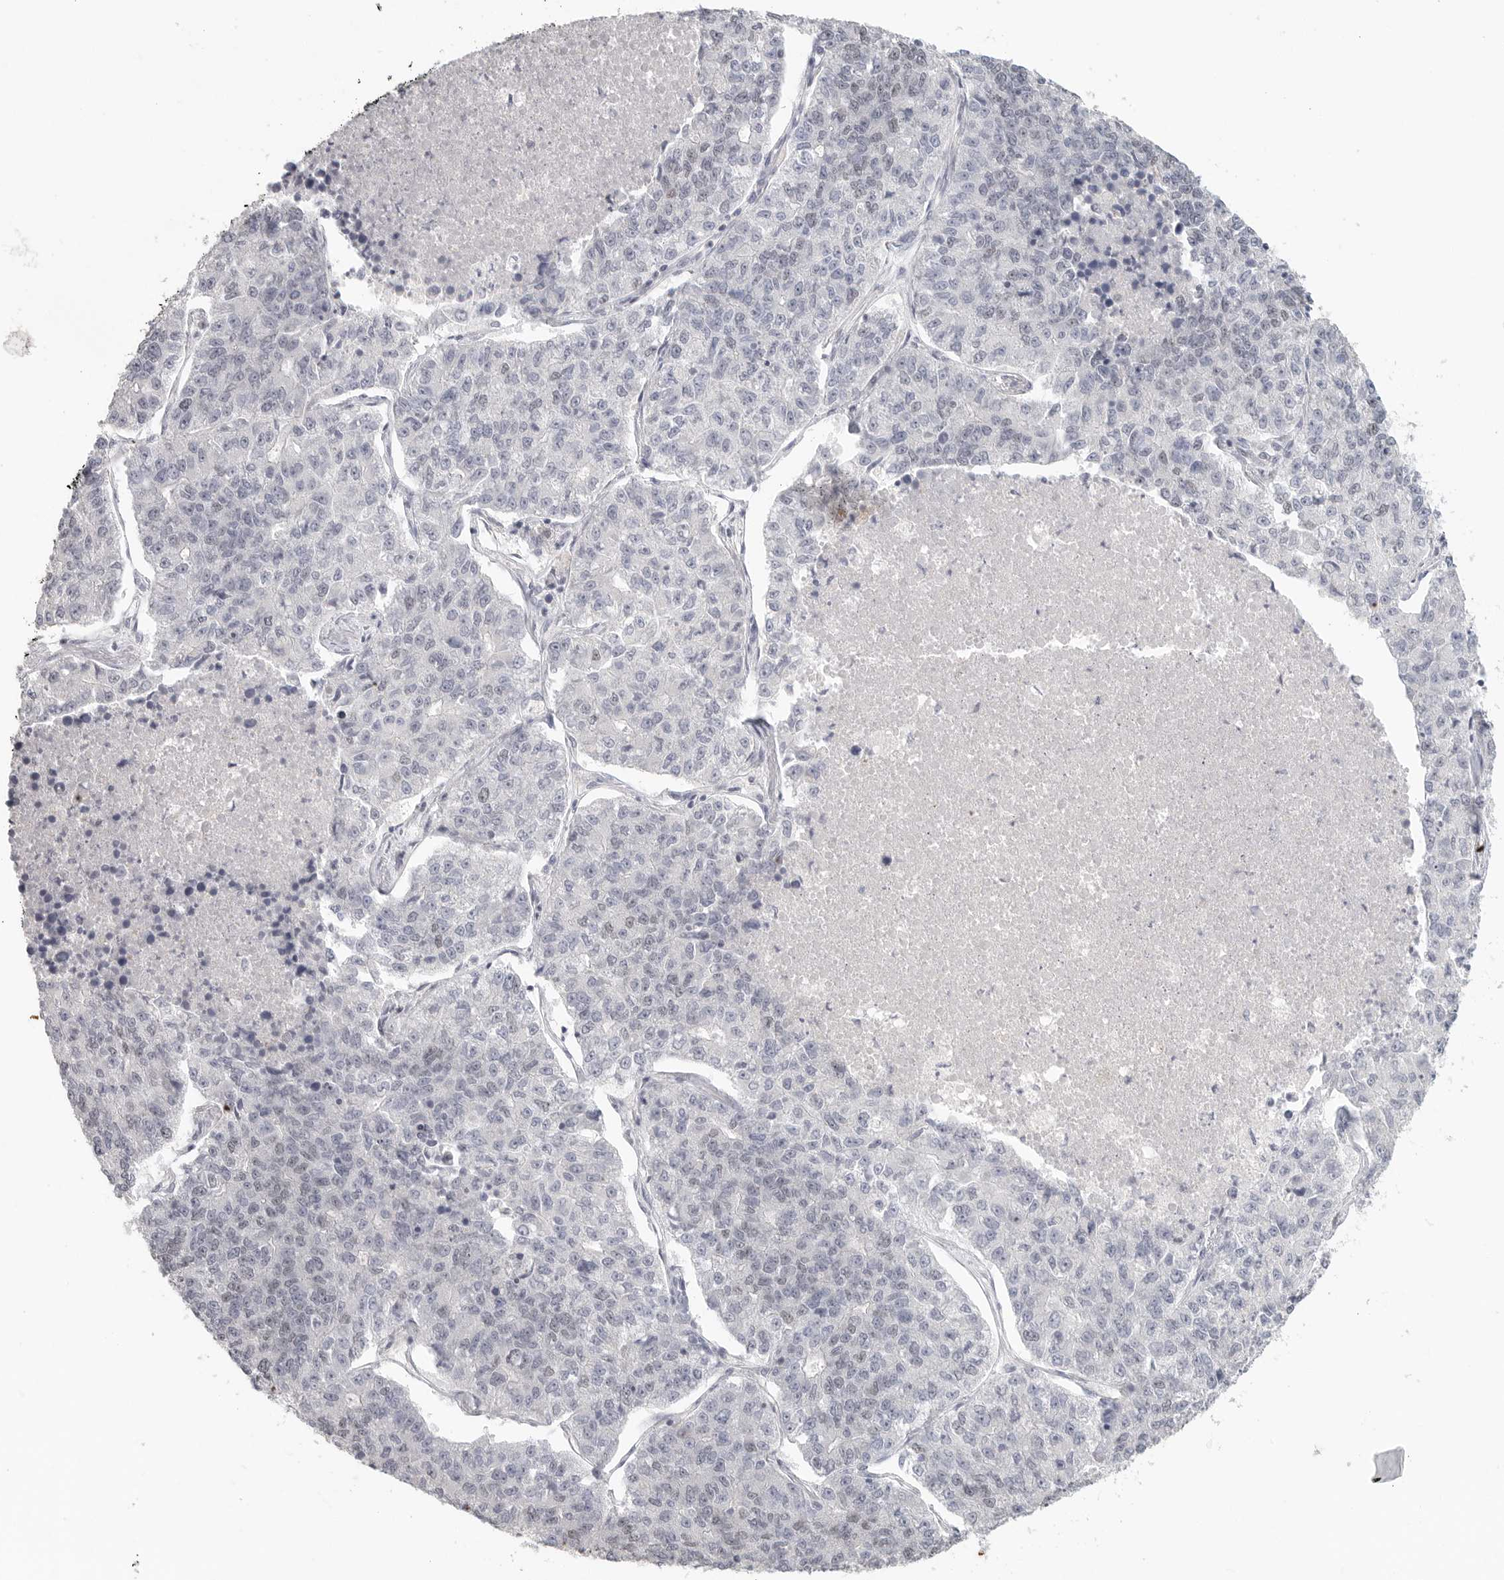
{"staining": {"intensity": "negative", "quantity": "none", "location": "none"}, "tissue": "lung cancer", "cell_type": "Tumor cells", "image_type": "cancer", "snomed": [{"axis": "morphology", "description": "Adenocarcinoma, NOS"}, {"axis": "topography", "description": "Lung"}], "caption": "The IHC micrograph has no significant positivity in tumor cells of adenocarcinoma (lung) tissue.", "gene": "HDAC6", "patient": {"sex": "male", "age": 49}}